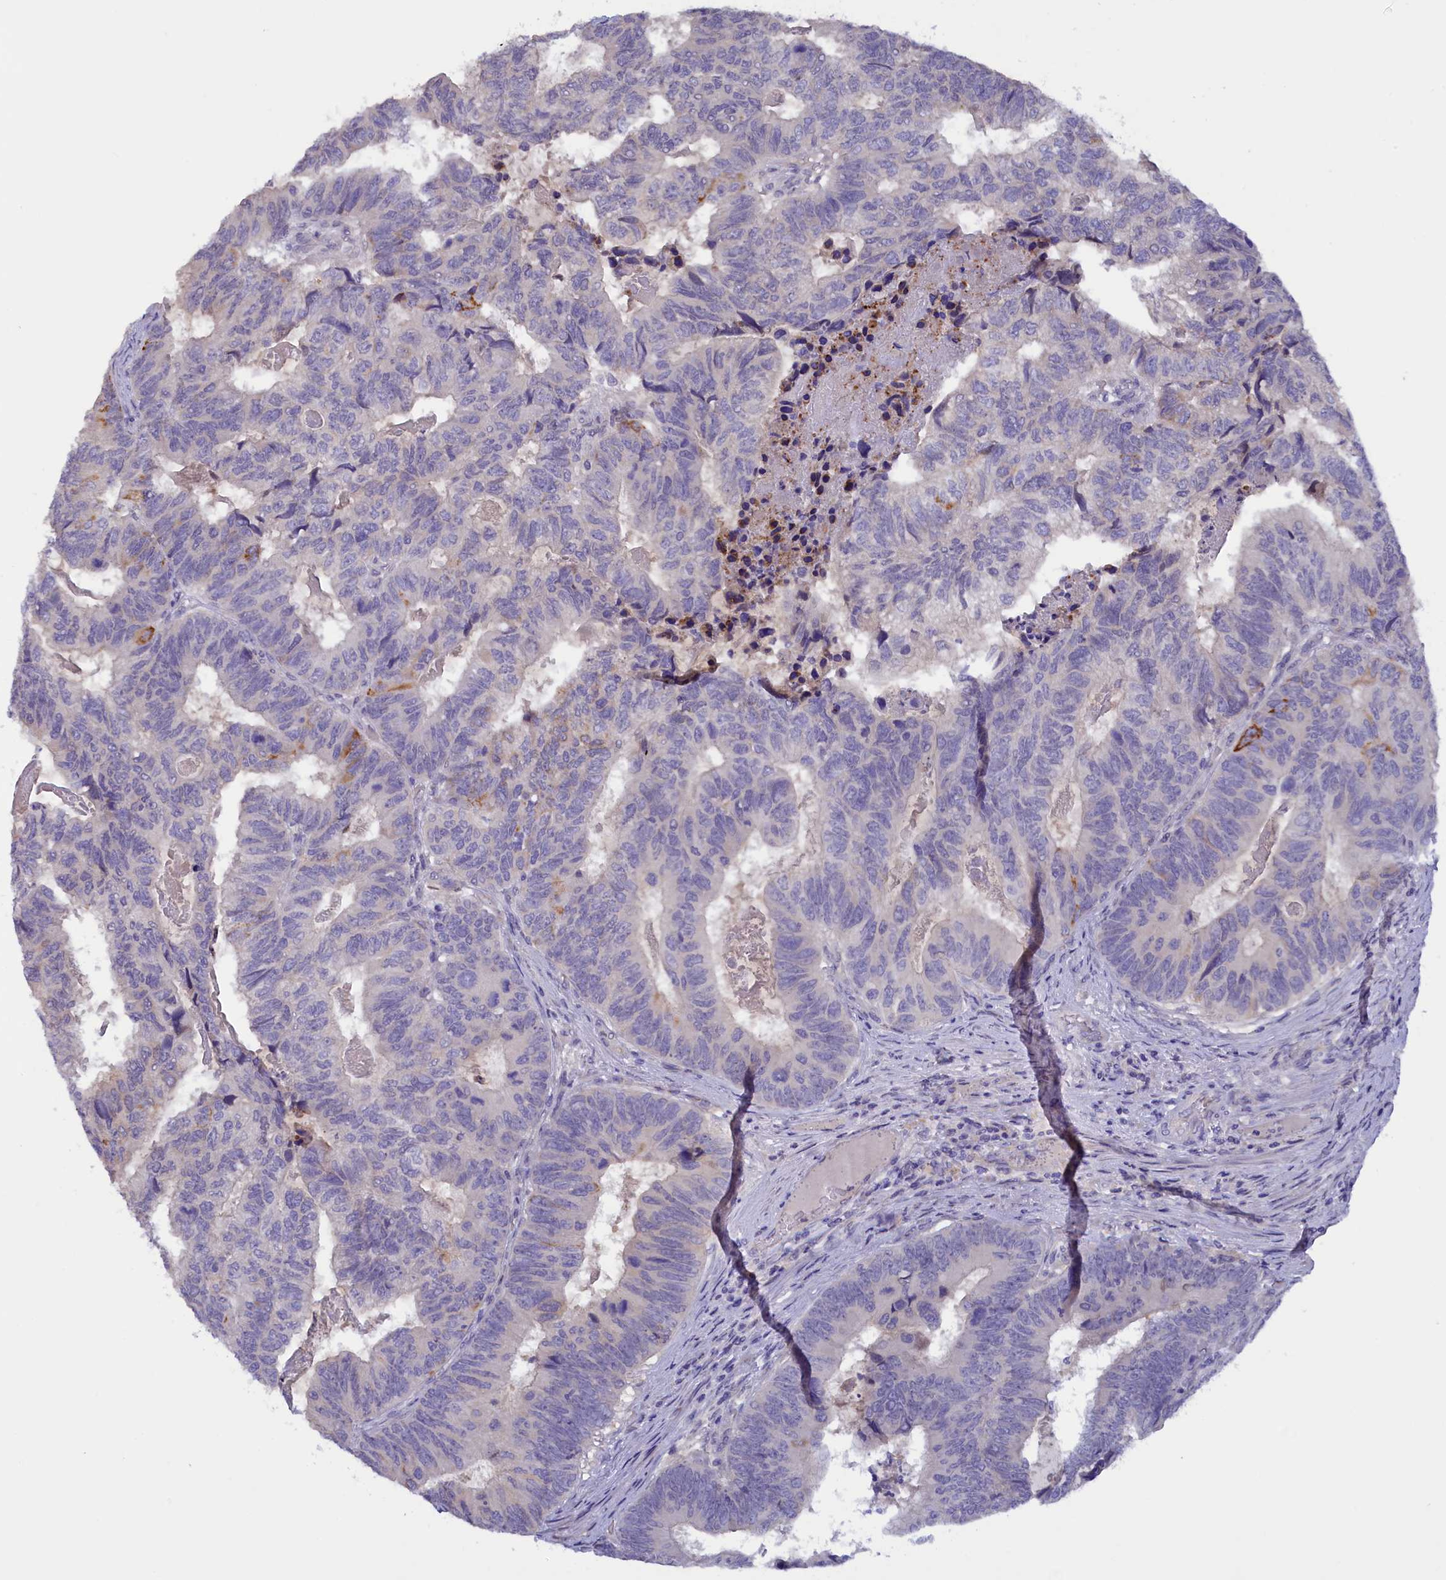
{"staining": {"intensity": "moderate", "quantity": "<25%", "location": "cytoplasmic/membranous"}, "tissue": "colorectal cancer", "cell_type": "Tumor cells", "image_type": "cancer", "snomed": [{"axis": "morphology", "description": "Adenocarcinoma, NOS"}, {"axis": "topography", "description": "Colon"}], "caption": "Immunohistochemical staining of human colorectal adenocarcinoma displays low levels of moderate cytoplasmic/membranous staining in approximately <25% of tumor cells. The staining was performed using DAB to visualize the protein expression in brown, while the nuclei were stained in blue with hematoxylin (Magnification: 20x).", "gene": "ZSWIM4", "patient": {"sex": "female", "age": 67}}